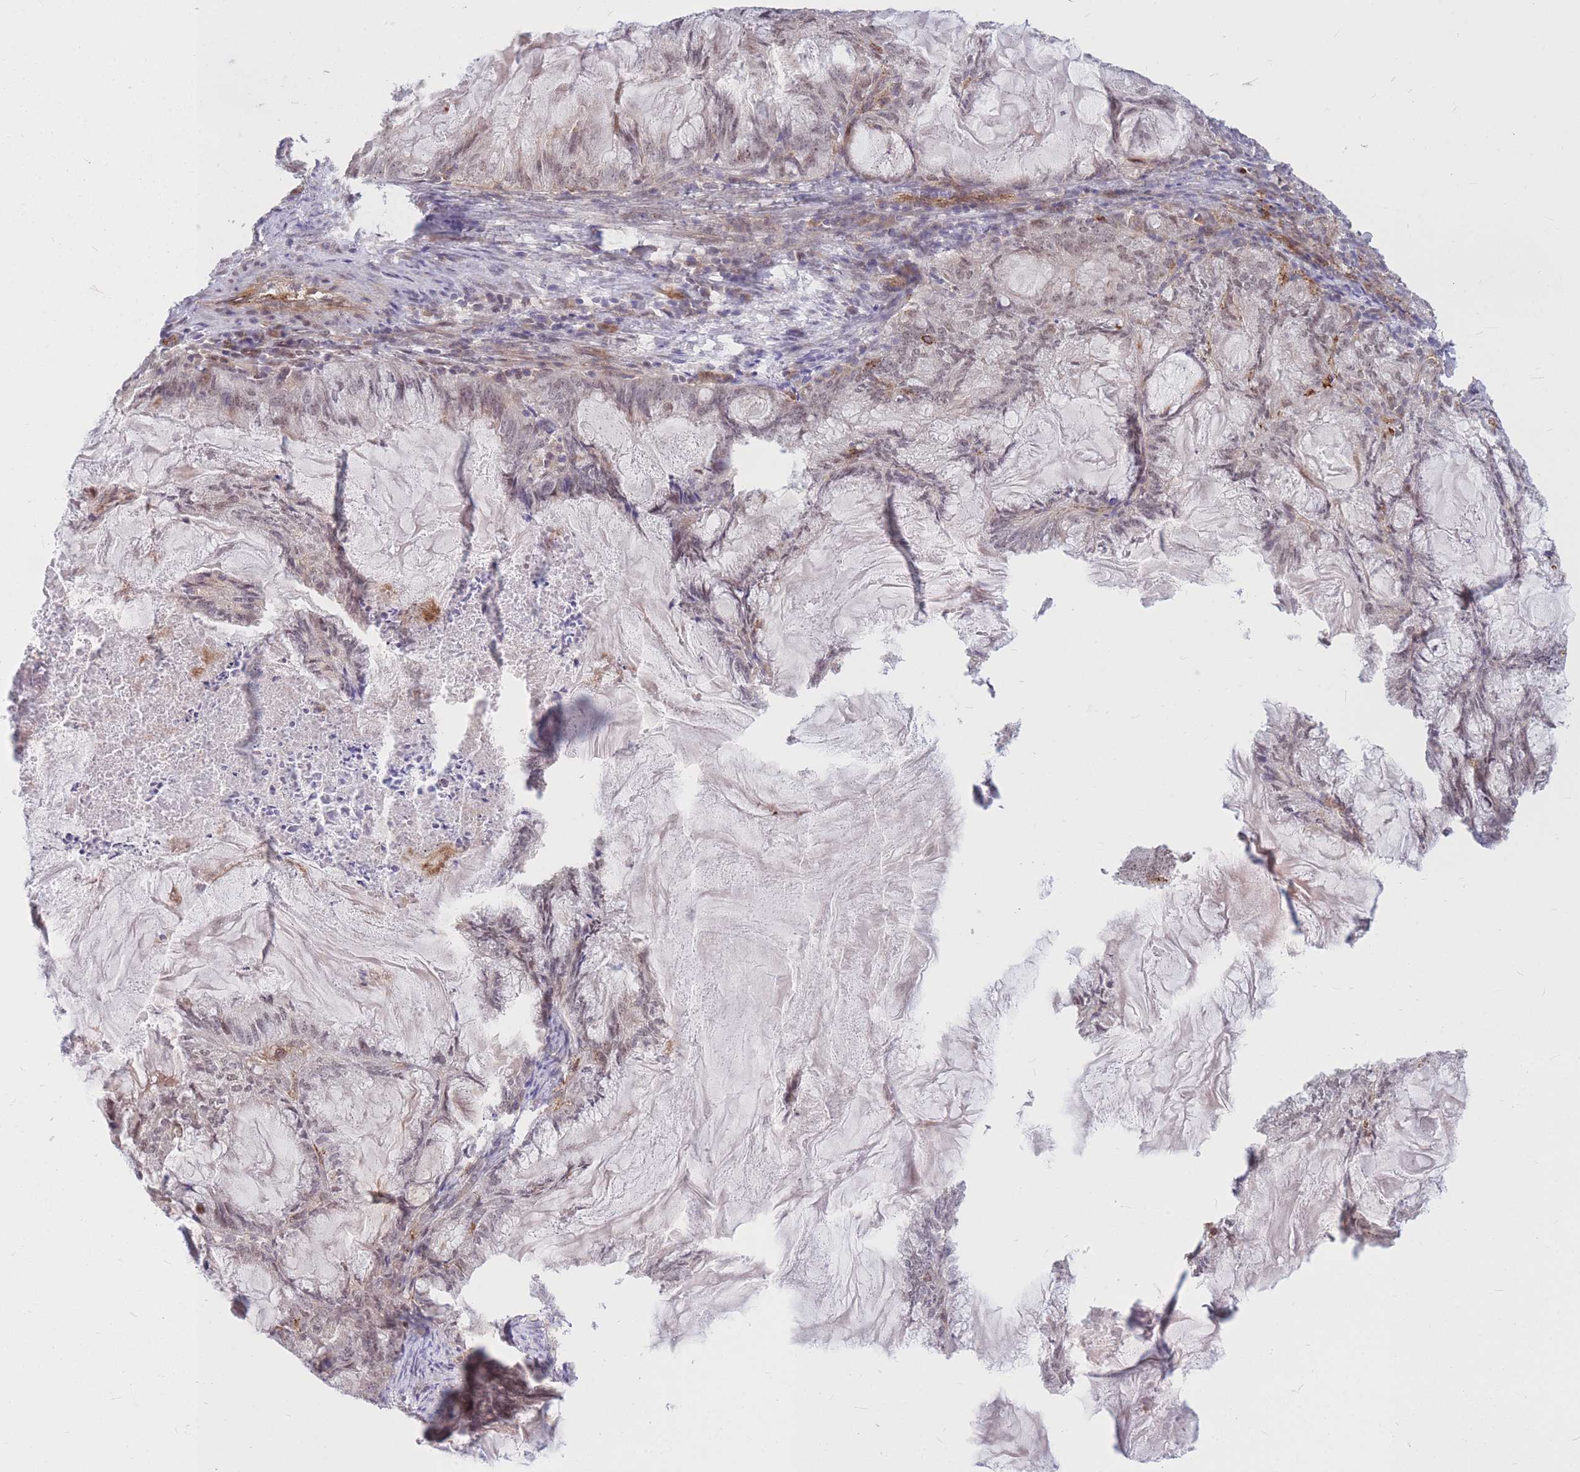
{"staining": {"intensity": "weak", "quantity": "25%-75%", "location": "nuclear"}, "tissue": "endometrial cancer", "cell_type": "Tumor cells", "image_type": "cancer", "snomed": [{"axis": "morphology", "description": "Adenocarcinoma, NOS"}, {"axis": "topography", "description": "Endometrium"}], "caption": "Endometrial cancer (adenocarcinoma) stained for a protein shows weak nuclear positivity in tumor cells.", "gene": "TCF20", "patient": {"sex": "female", "age": 86}}